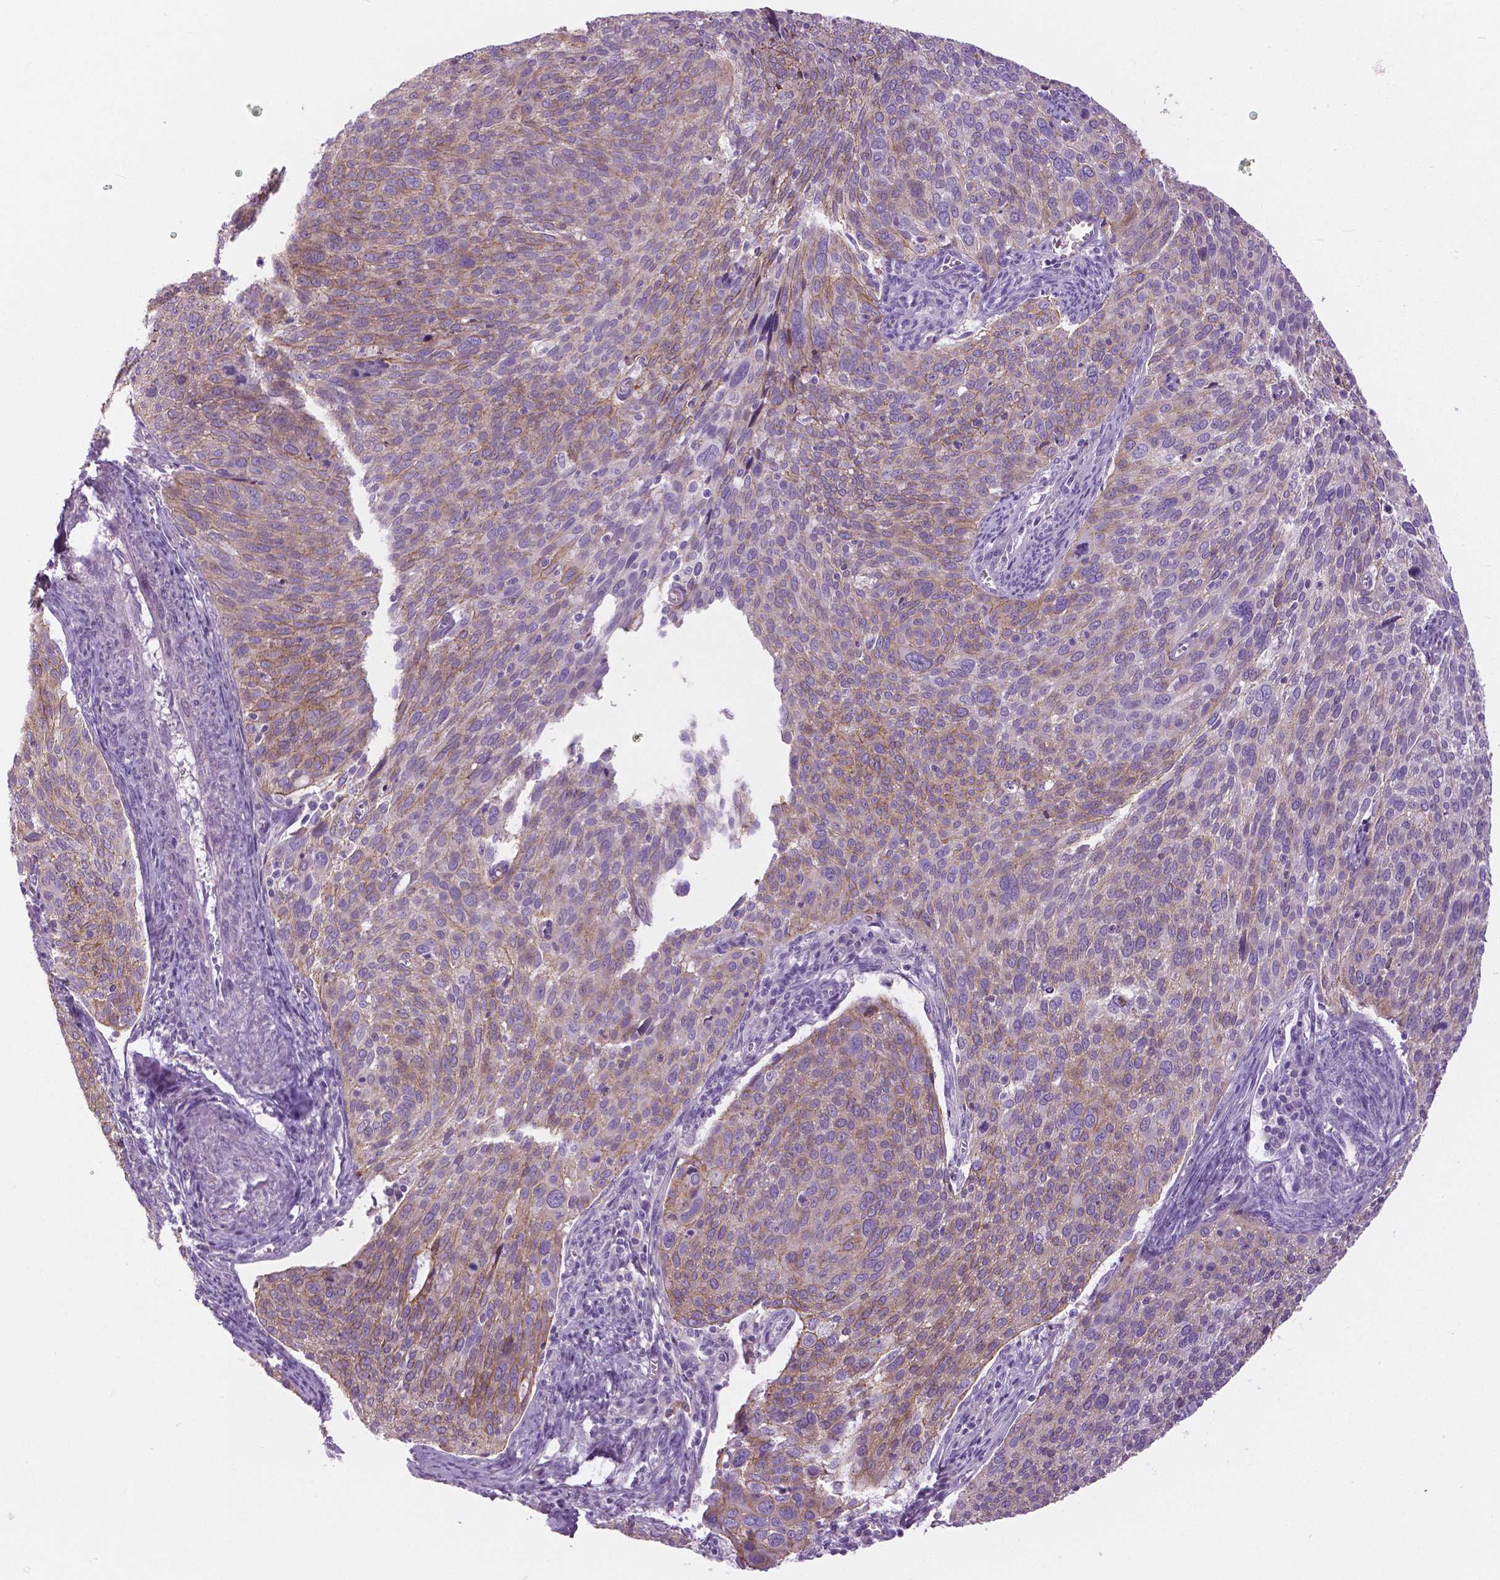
{"staining": {"intensity": "weak", "quantity": "25%-75%", "location": "cytoplasmic/membranous"}, "tissue": "cervical cancer", "cell_type": "Tumor cells", "image_type": "cancer", "snomed": [{"axis": "morphology", "description": "Squamous cell carcinoma, NOS"}, {"axis": "topography", "description": "Cervix"}], "caption": "Squamous cell carcinoma (cervical) stained with a protein marker displays weak staining in tumor cells.", "gene": "SERPINI1", "patient": {"sex": "female", "age": 39}}